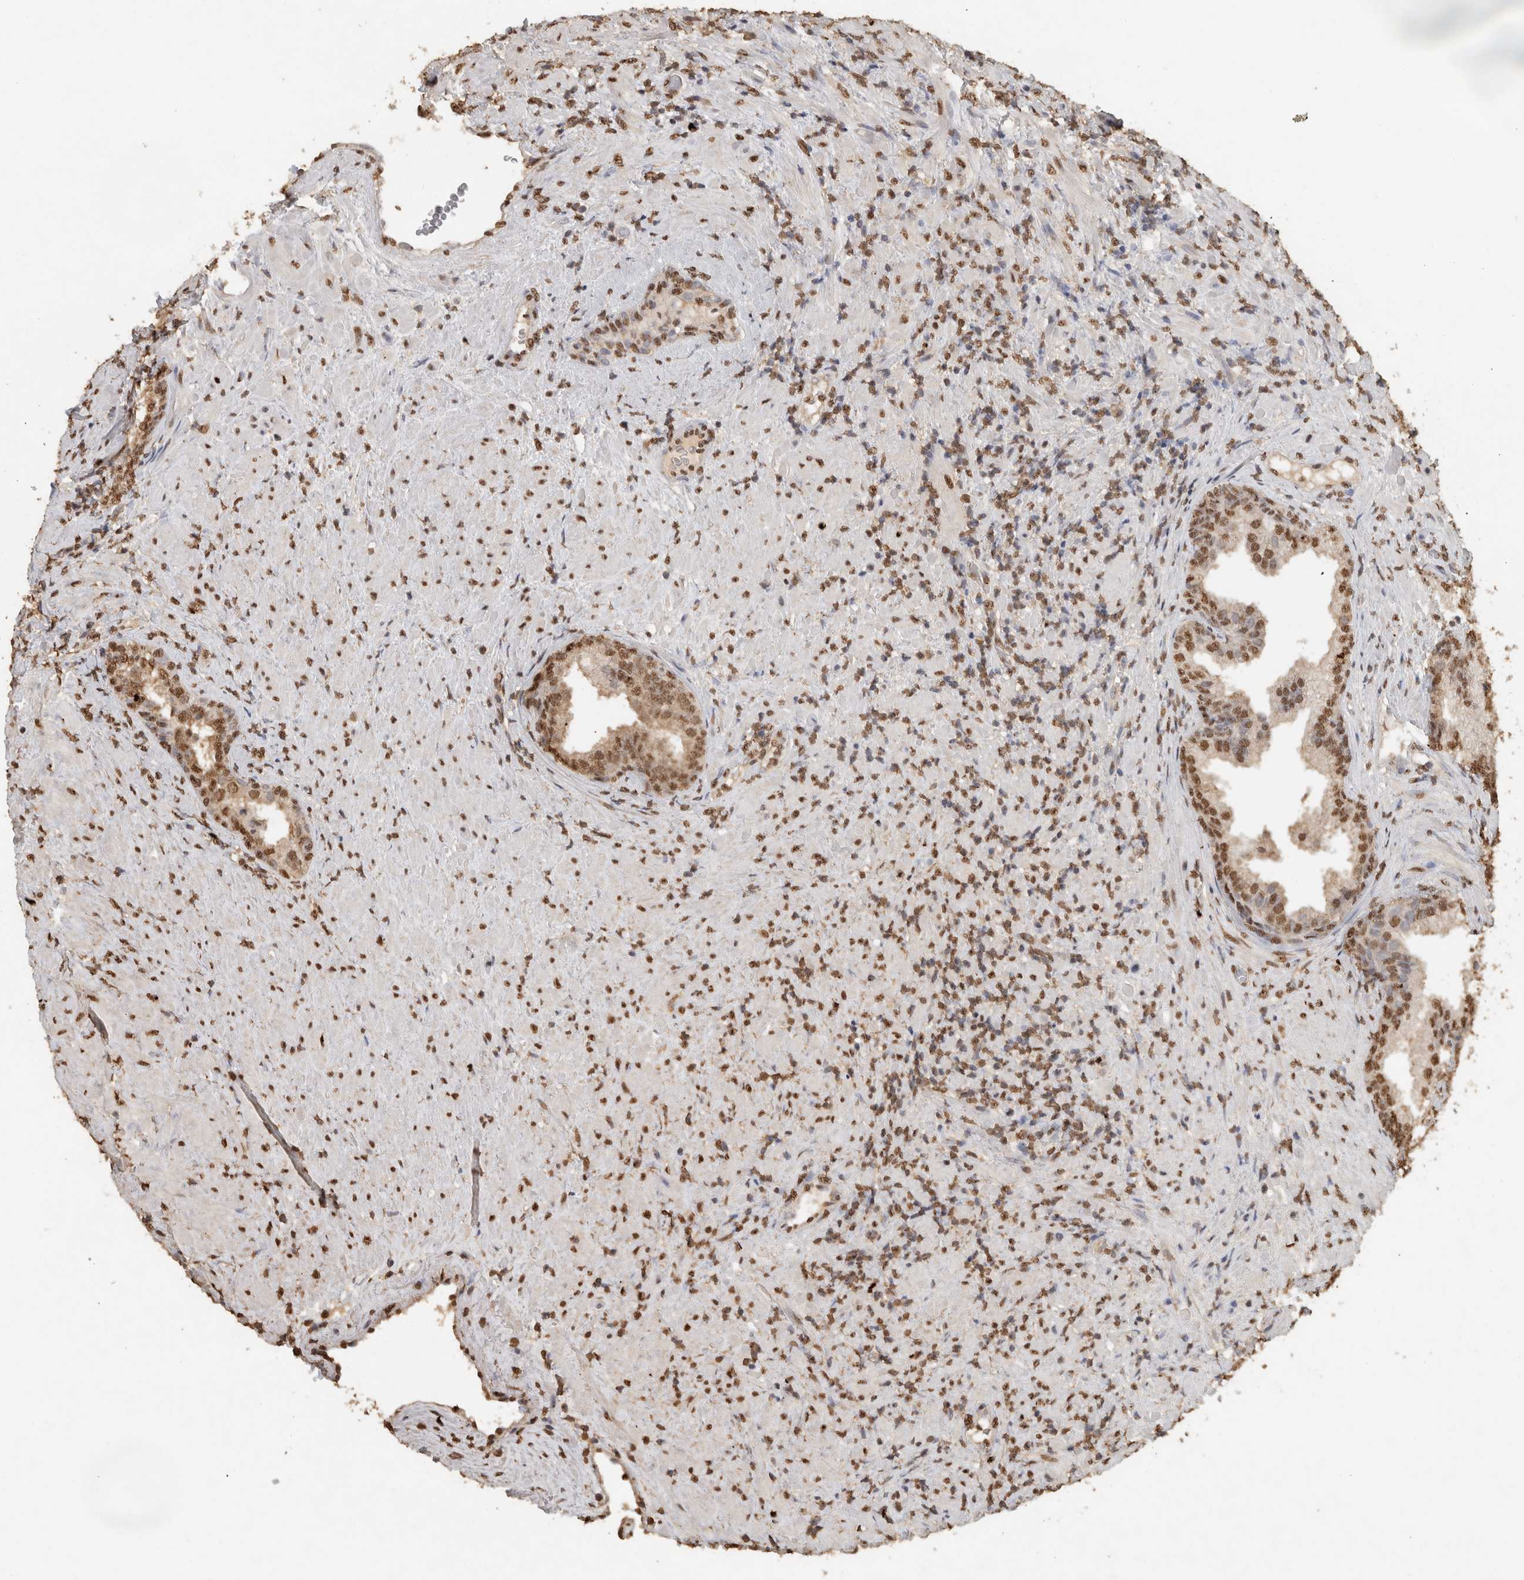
{"staining": {"intensity": "moderate", "quantity": ">75%", "location": "nuclear"}, "tissue": "prostate", "cell_type": "Glandular cells", "image_type": "normal", "snomed": [{"axis": "morphology", "description": "Normal tissue, NOS"}, {"axis": "topography", "description": "Prostate"}], "caption": "This micrograph displays immunohistochemistry staining of normal human prostate, with medium moderate nuclear expression in approximately >75% of glandular cells.", "gene": "HAND2", "patient": {"sex": "male", "age": 76}}